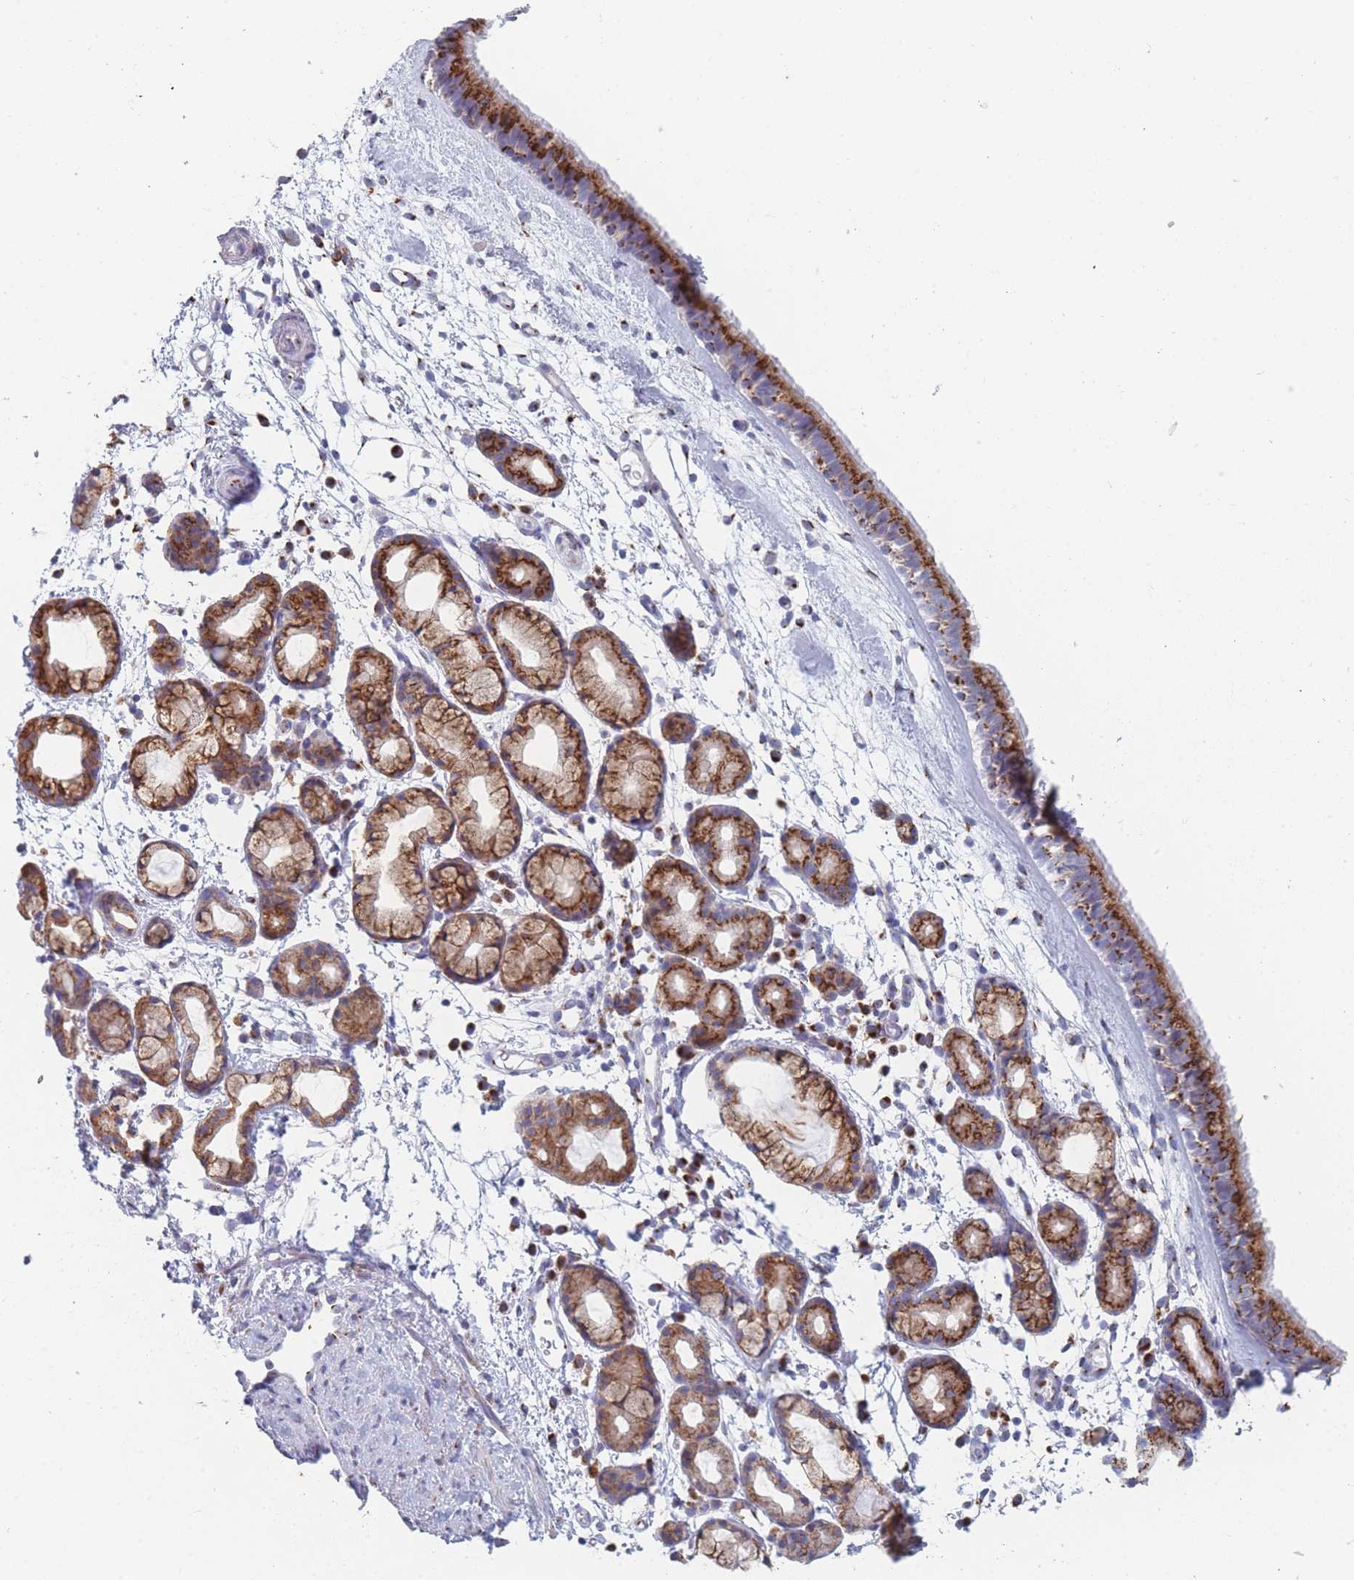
{"staining": {"intensity": "strong", "quantity": ">75%", "location": "cytoplasmic/membranous"}, "tissue": "nasopharynx", "cell_type": "Respiratory epithelial cells", "image_type": "normal", "snomed": [{"axis": "morphology", "description": "Normal tissue, NOS"}, {"axis": "topography", "description": "Nasopharynx"}], "caption": "Approximately >75% of respiratory epithelial cells in unremarkable human nasopharynx reveal strong cytoplasmic/membranous protein staining as visualized by brown immunohistochemical staining.", "gene": "TMED10", "patient": {"sex": "female", "age": 81}}